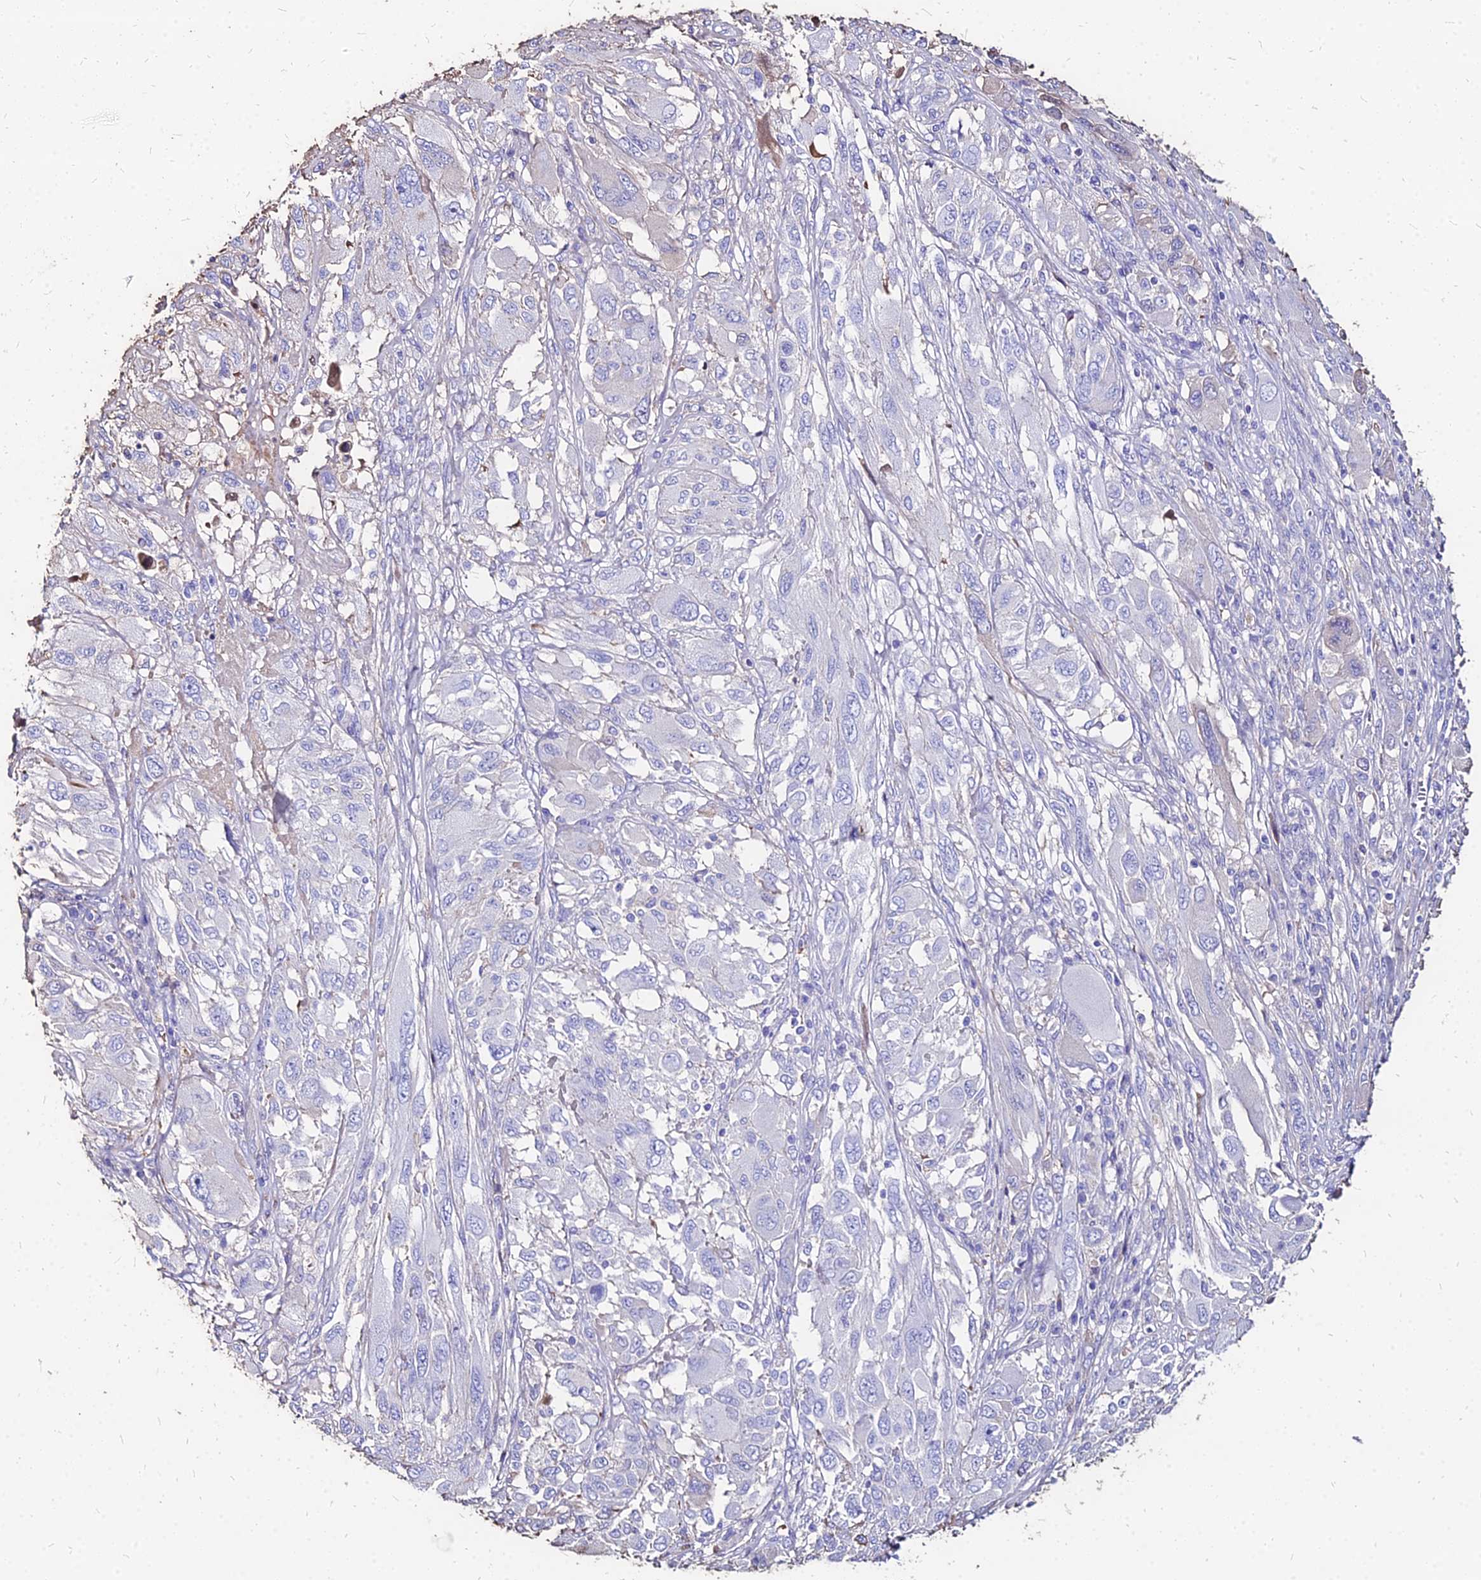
{"staining": {"intensity": "negative", "quantity": "none", "location": "none"}, "tissue": "melanoma", "cell_type": "Tumor cells", "image_type": "cancer", "snomed": [{"axis": "morphology", "description": "Malignant melanoma, NOS"}, {"axis": "topography", "description": "Skin"}], "caption": "An image of malignant melanoma stained for a protein displays no brown staining in tumor cells.", "gene": "NME5", "patient": {"sex": "female", "age": 91}}